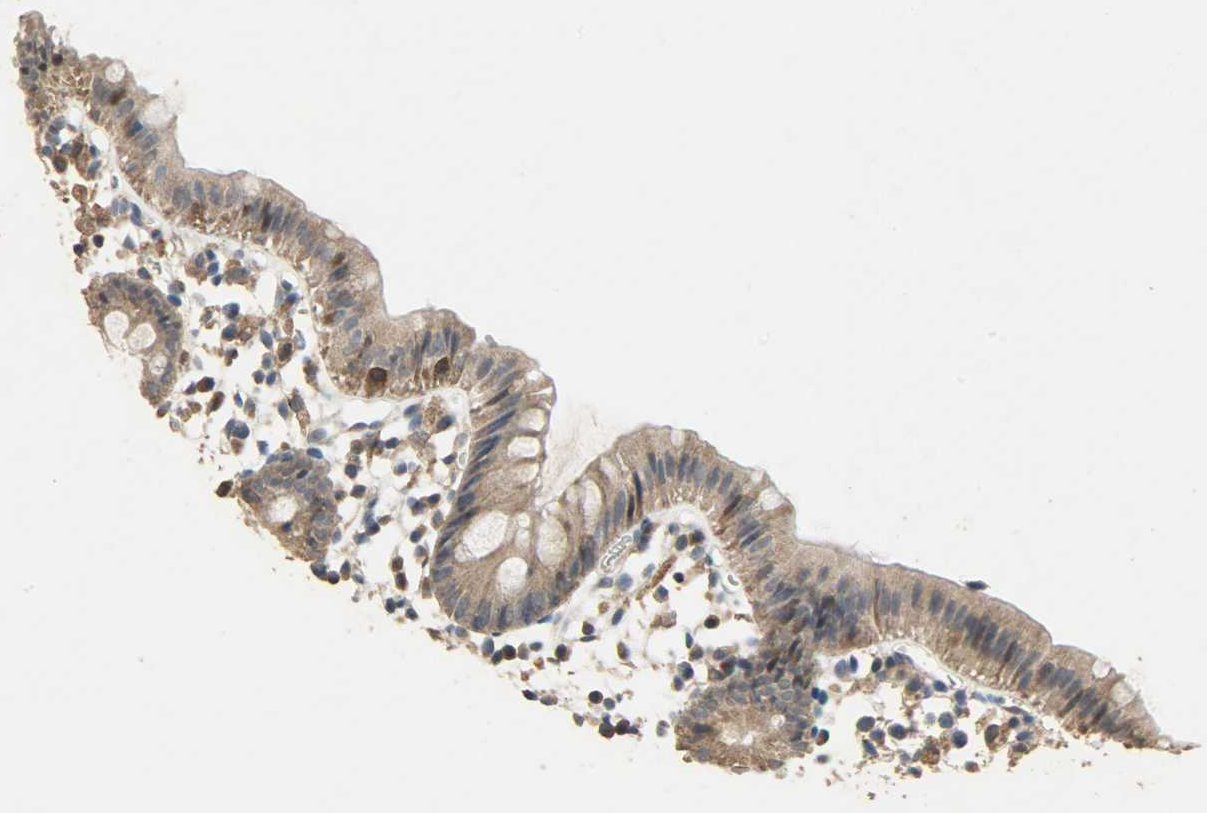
{"staining": {"intensity": "moderate", "quantity": ">75%", "location": "cytoplasmic/membranous"}, "tissue": "colon", "cell_type": "Glandular cells", "image_type": "normal", "snomed": [{"axis": "morphology", "description": "Normal tissue, NOS"}, {"axis": "topography", "description": "Colon"}], "caption": "Immunohistochemistry image of unremarkable human colon stained for a protein (brown), which shows medium levels of moderate cytoplasmic/membranous staining in about >75% of glandular cells.", "gene": "CDKN2C", "patient": {"sex": "male", "age": 14}}